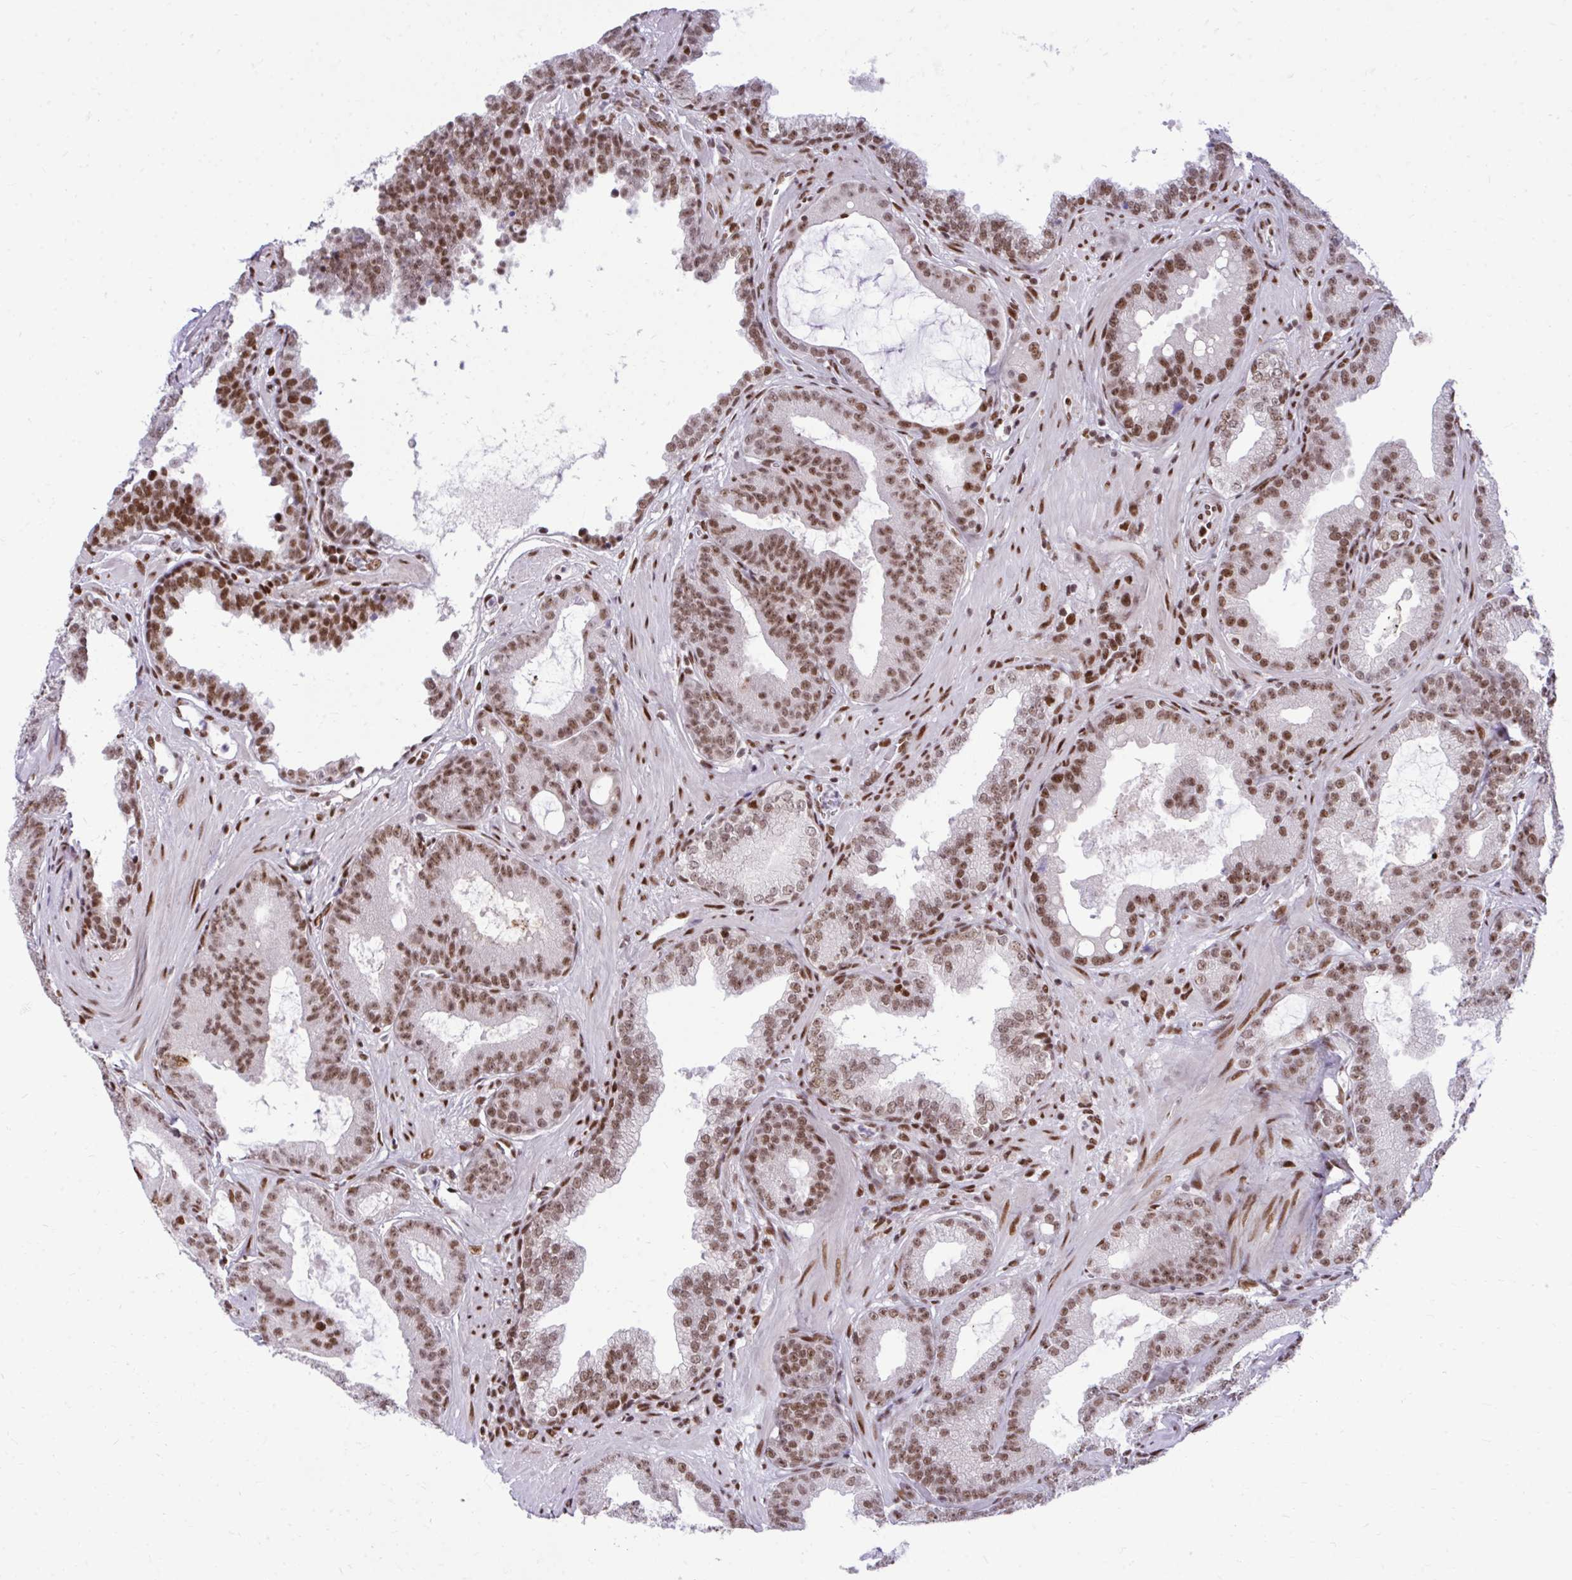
{"staining": {"intensity": "moderate", "quantity": ">75%", "location": "nuclear"}, "tissue": "prostate cancer", "cell_type": "Tumor cells", "image_type": "cancer", "snomed": [{"axis": "morphology", "description": "Adenocarcinoma, High grade"}, {"axis": "topography", "description": "Prostate"}], "caption": "Human prostate cancer (adenocarcinoma (high-grade)) stained with a protein marker exhibits moderate staining in tumor cells.", "gene": "CDYL", "patient": {"sex": "male", "age": 65}}